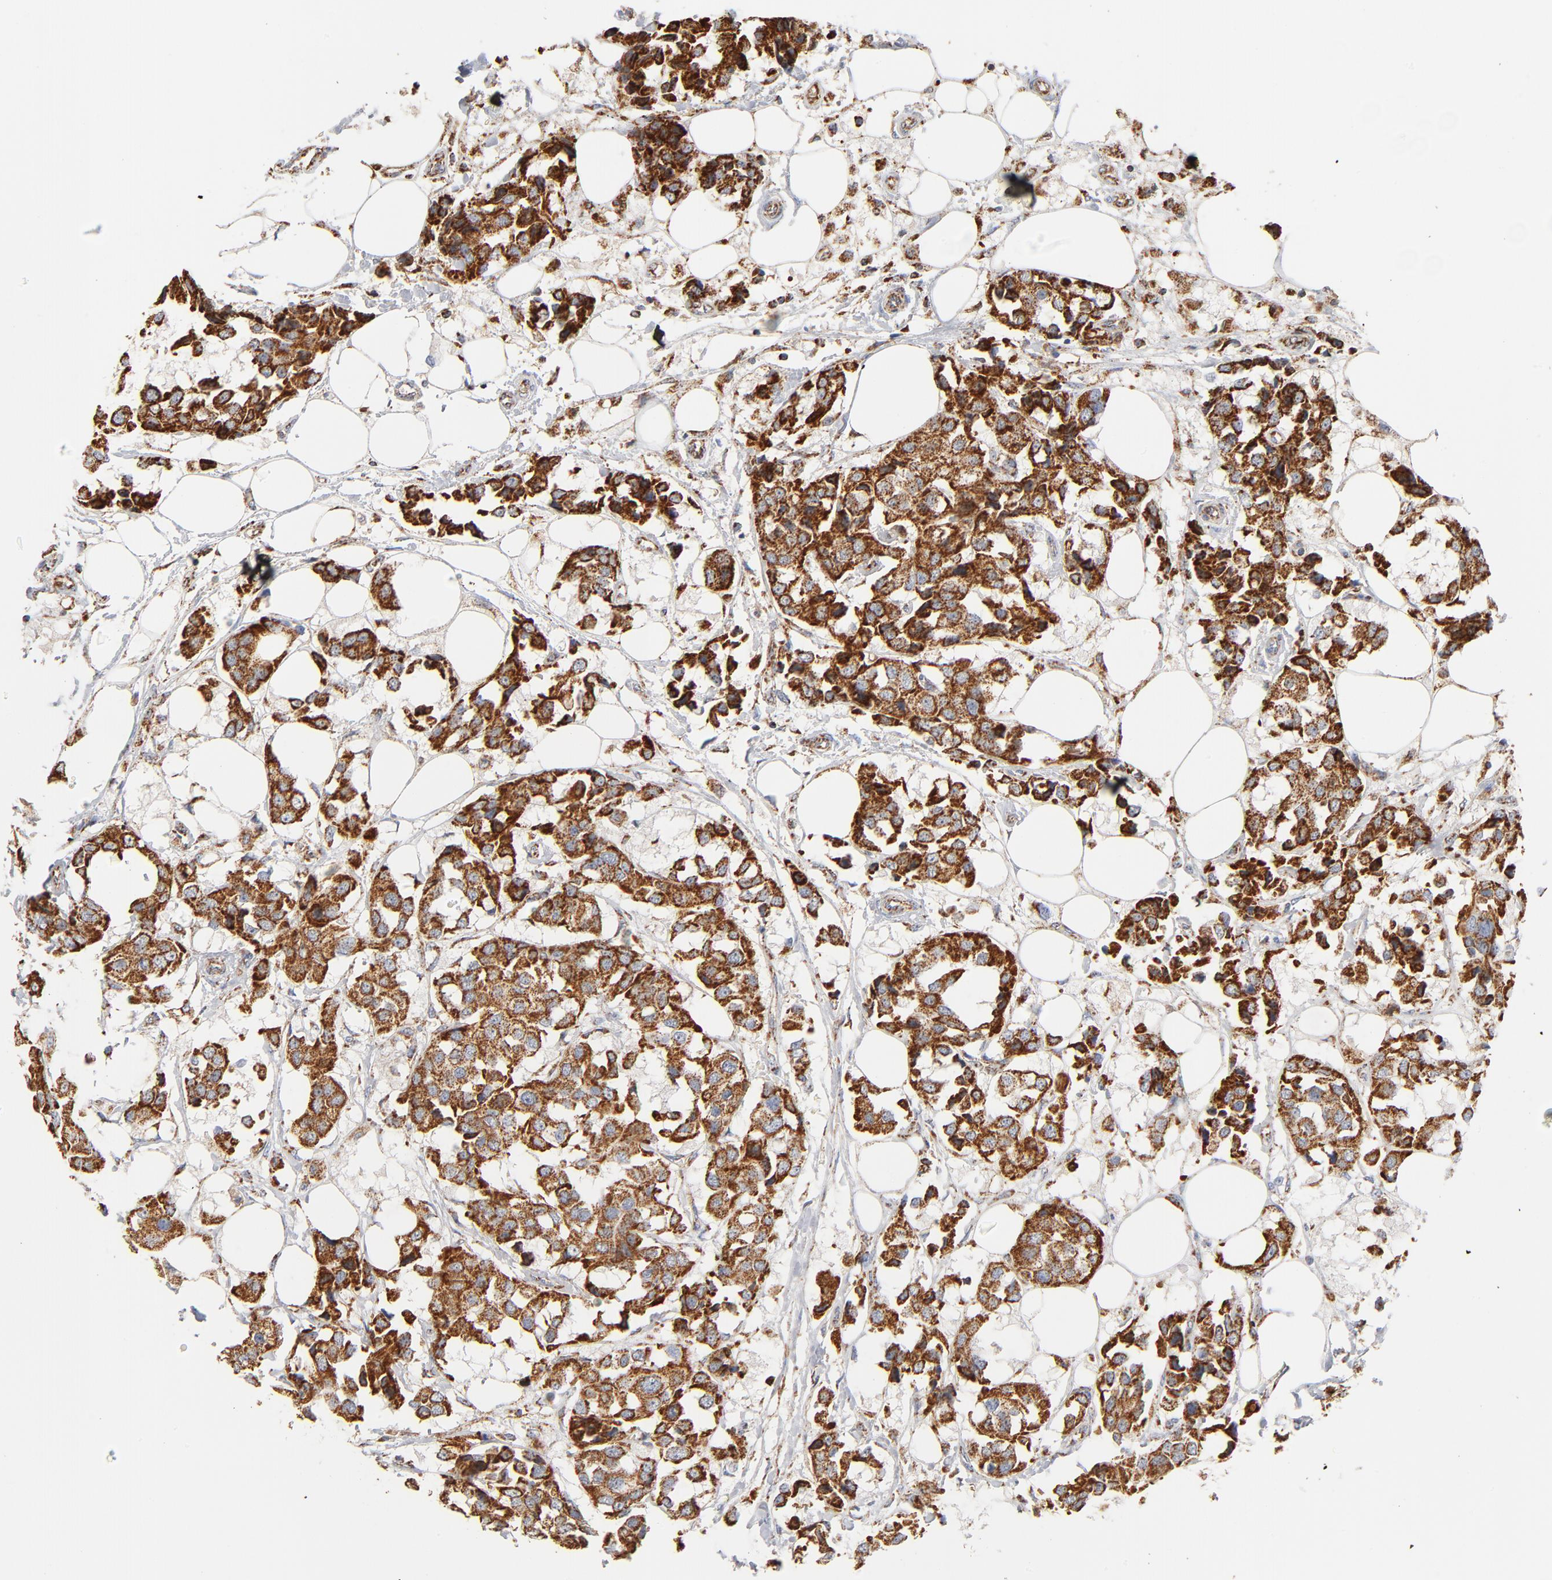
{"staining": {"intensity": "strong", "quantity": ">75%", "location": "cytoplasmic/membranous"}, "tissue": "breast cancer", "cell_type": "Tumor cells", "image_type": "cancer", "snomed": [{"axis": "morphology", "description": "Duct carcinoma"}, {"axis": "topography", "description": "Breast"}], "caption": "Protein expression analysis of invasive ductal carcinoma (breast) displays strong cytoplasmic/membranous positivity in about >75% of tumor cells.", "gene": "UQCRC1", "patient": {"sex": "female", "age": 80}}